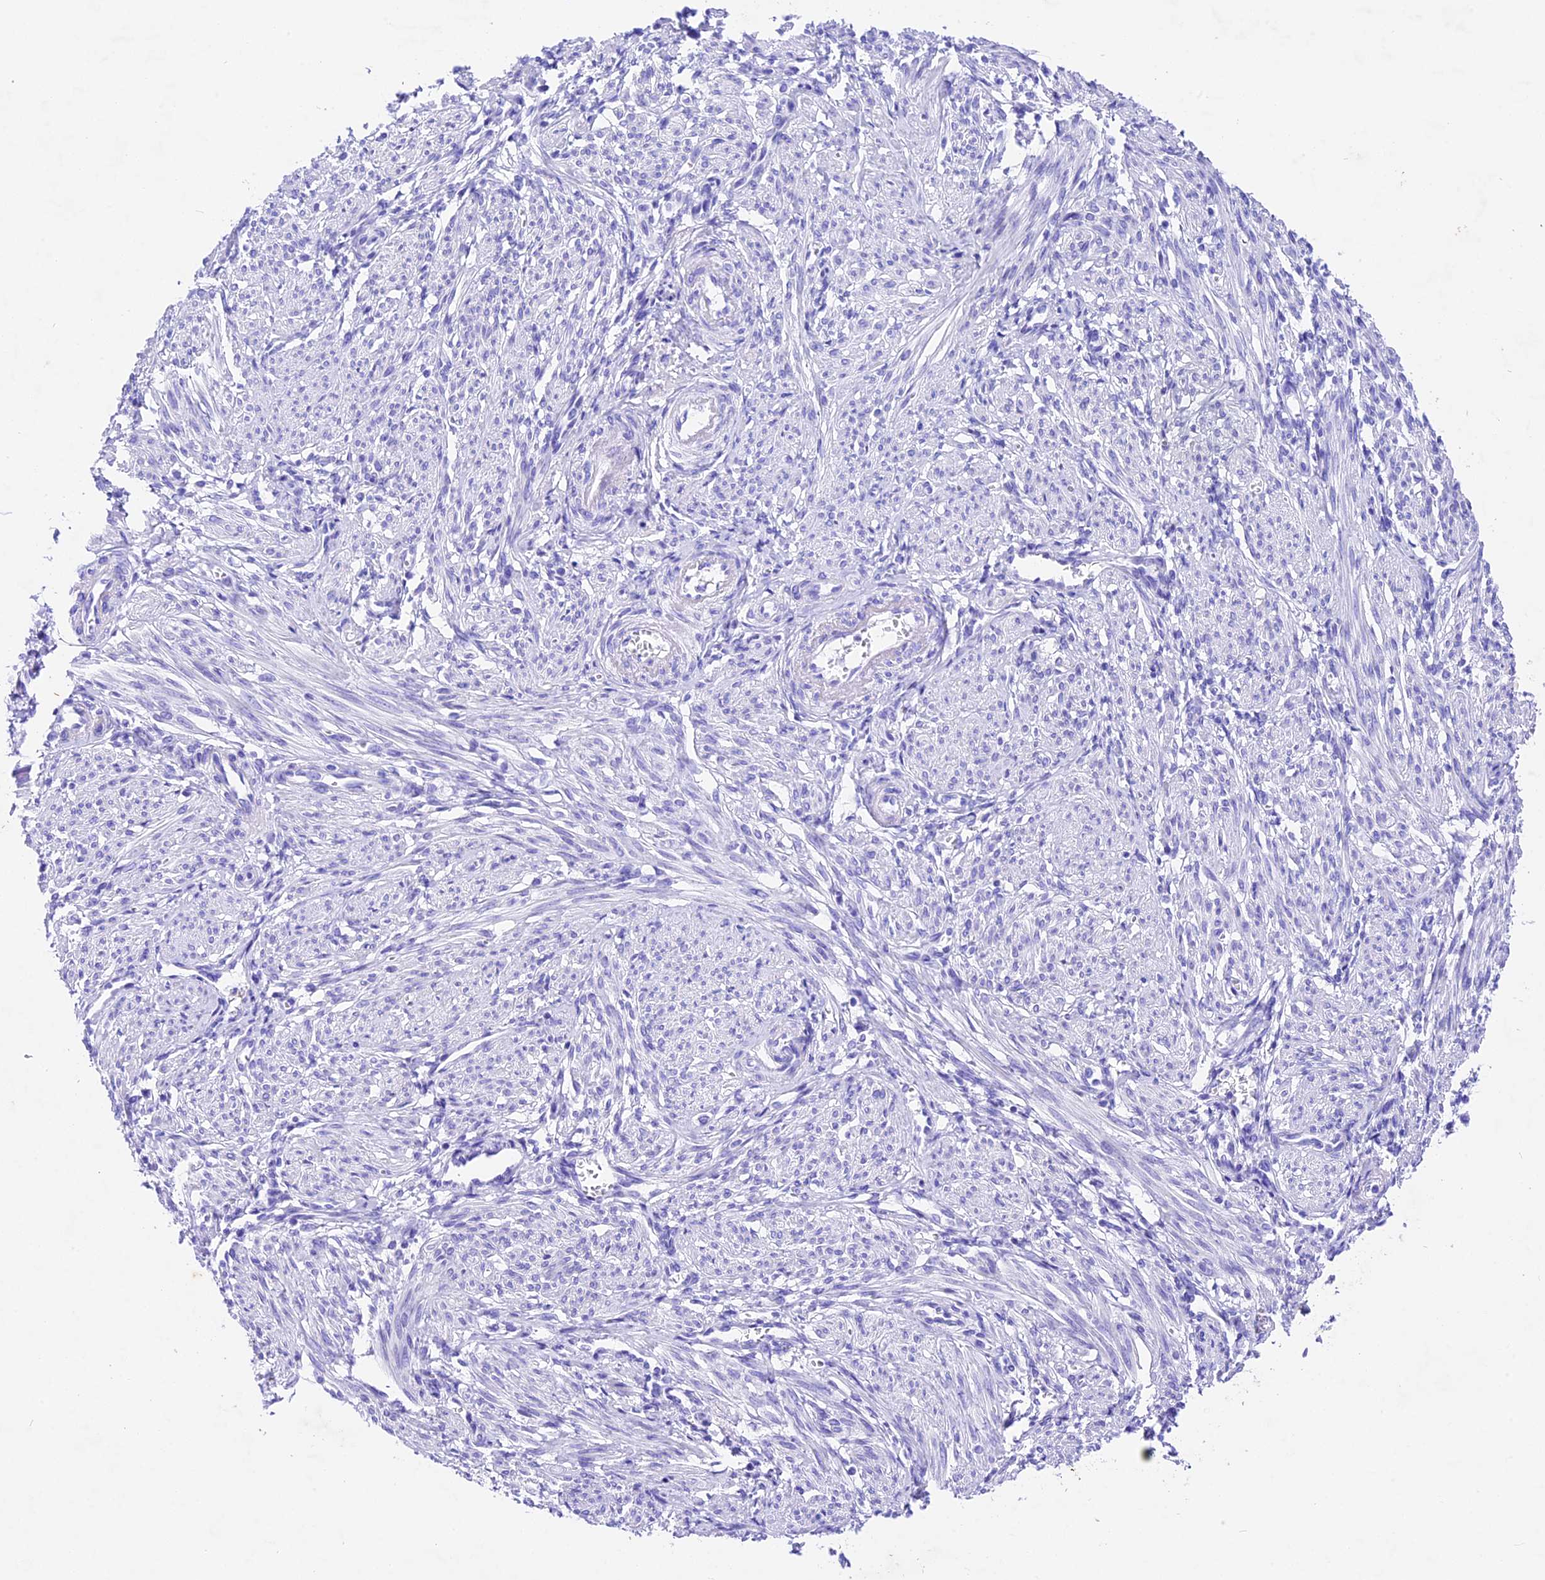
{"staining": {"intensity": "negative", "quantity": "none", "location": "none"}, "tissue": "smooth muscle", "cell_type": "Smooth muscle cells", "image_type": "normal", "snomed": [{"axis": "morphology", "description": "Normal tissue, NOS"}, {"axis": "topography", "description": "Smooth muscle"}], "caption": "Image shows no significant protein expression in smooth muscle cells of unremarkable smooth muscle. The staining was performed using DAB to visualize the protein expression in brown, while the nuclei were stained in blue with hematoxylin (Magnification: 20x).", "gene": "PSG11", "patient": {"sex": "female", "age": 39}}